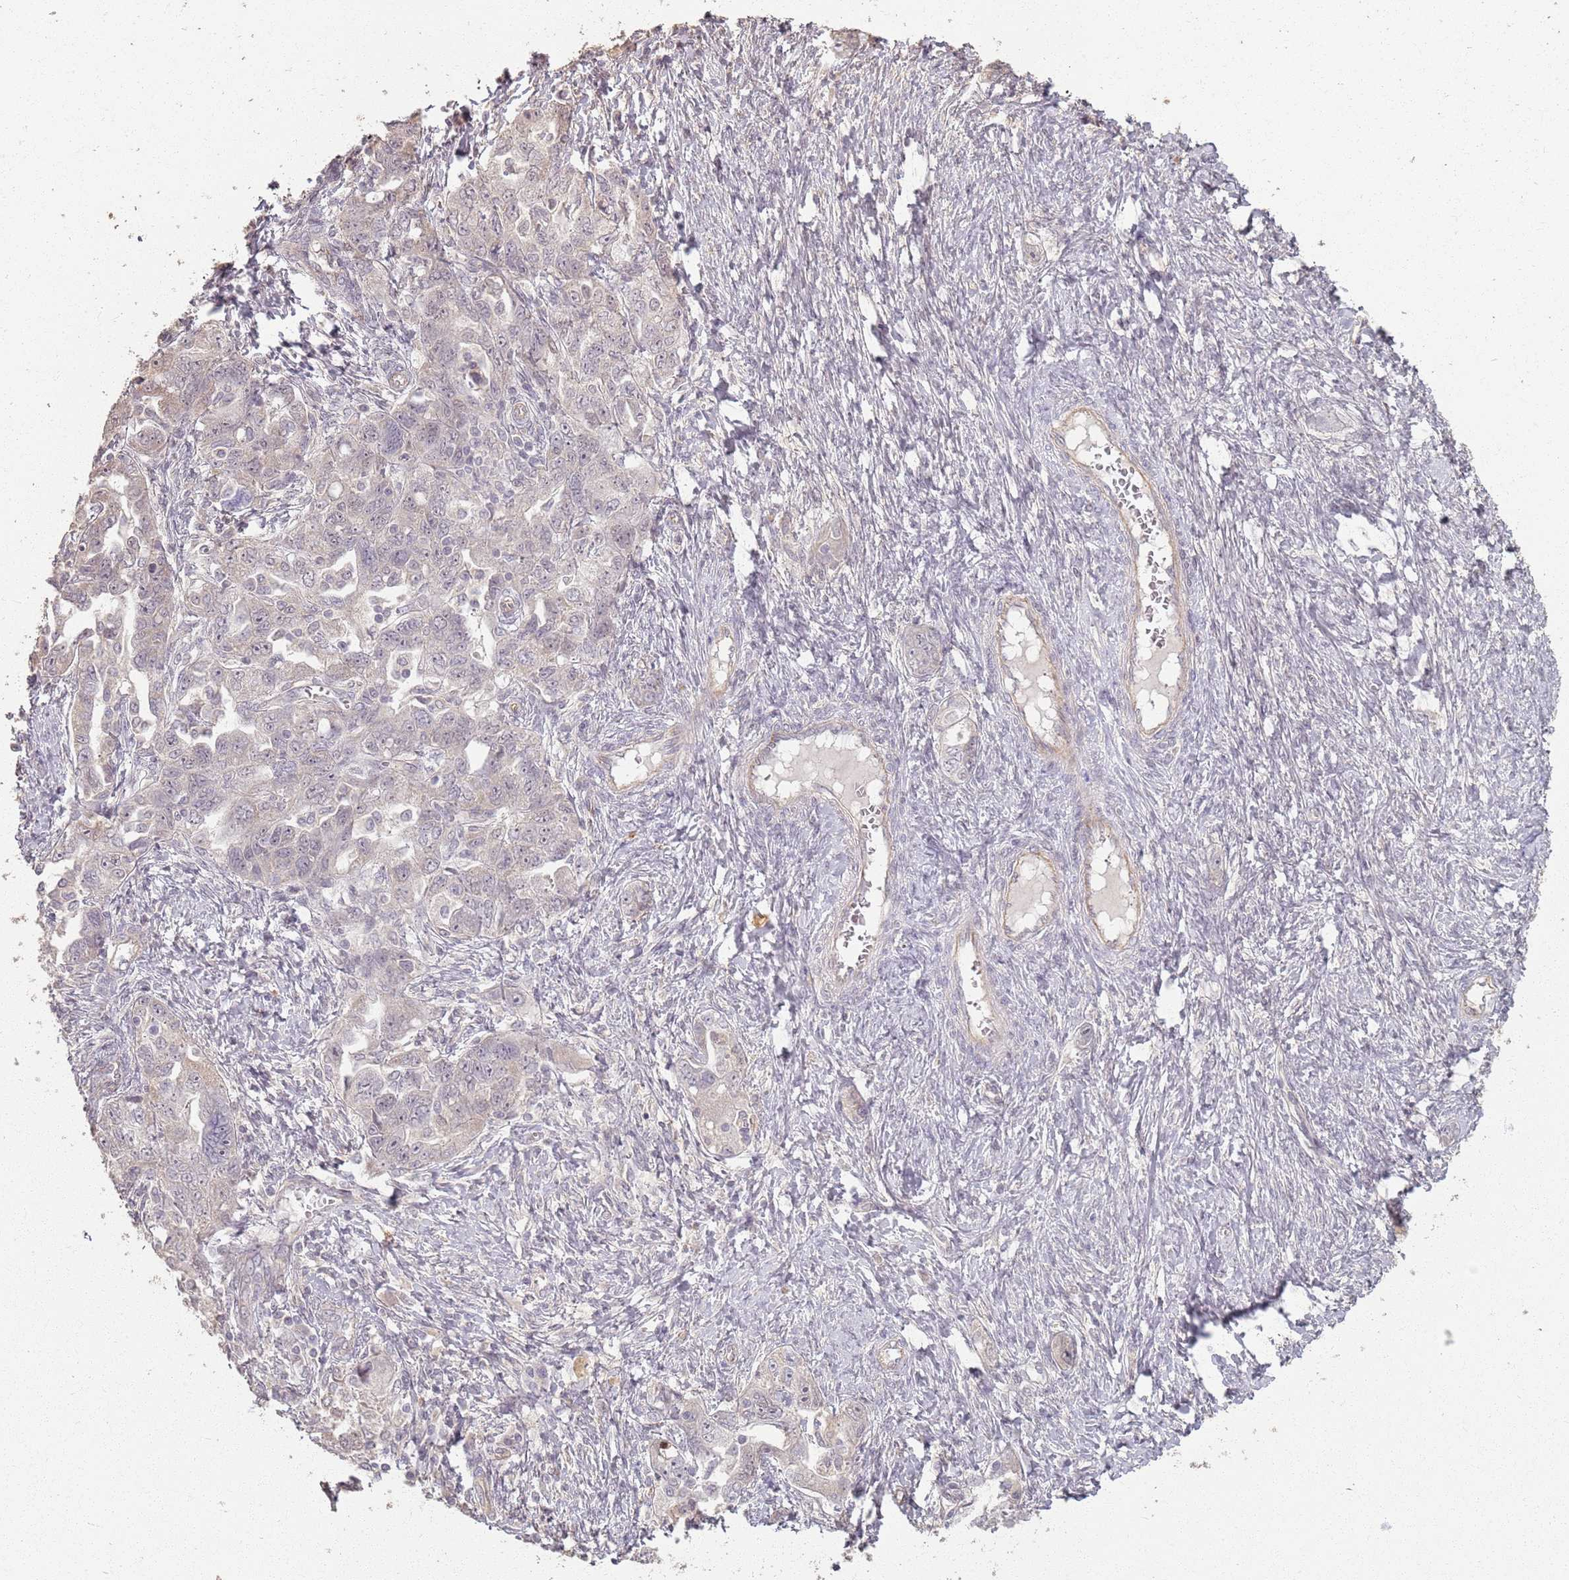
{"staining": {"intensity": "negative", "quantity": "none", "location": "none"}, "tissue": "ovarian cancer", "cell_type": "Tumor cells", "image_type": "cancer", "snomed": [{"axis": "morphology", "description": "Carcinoma, NOS"}, {"axis": "morphology", "description": "Cystadenocarcinoma, serous, NOS"}, {"axis": "topography", "description": "Ovary"}], "caption": "This is an IHC photomicrograph of ovarian cancer. There is no positivity in tumor cells.", "gene": "CCDC168", "patient": {"sex": "female", "age": 69}}